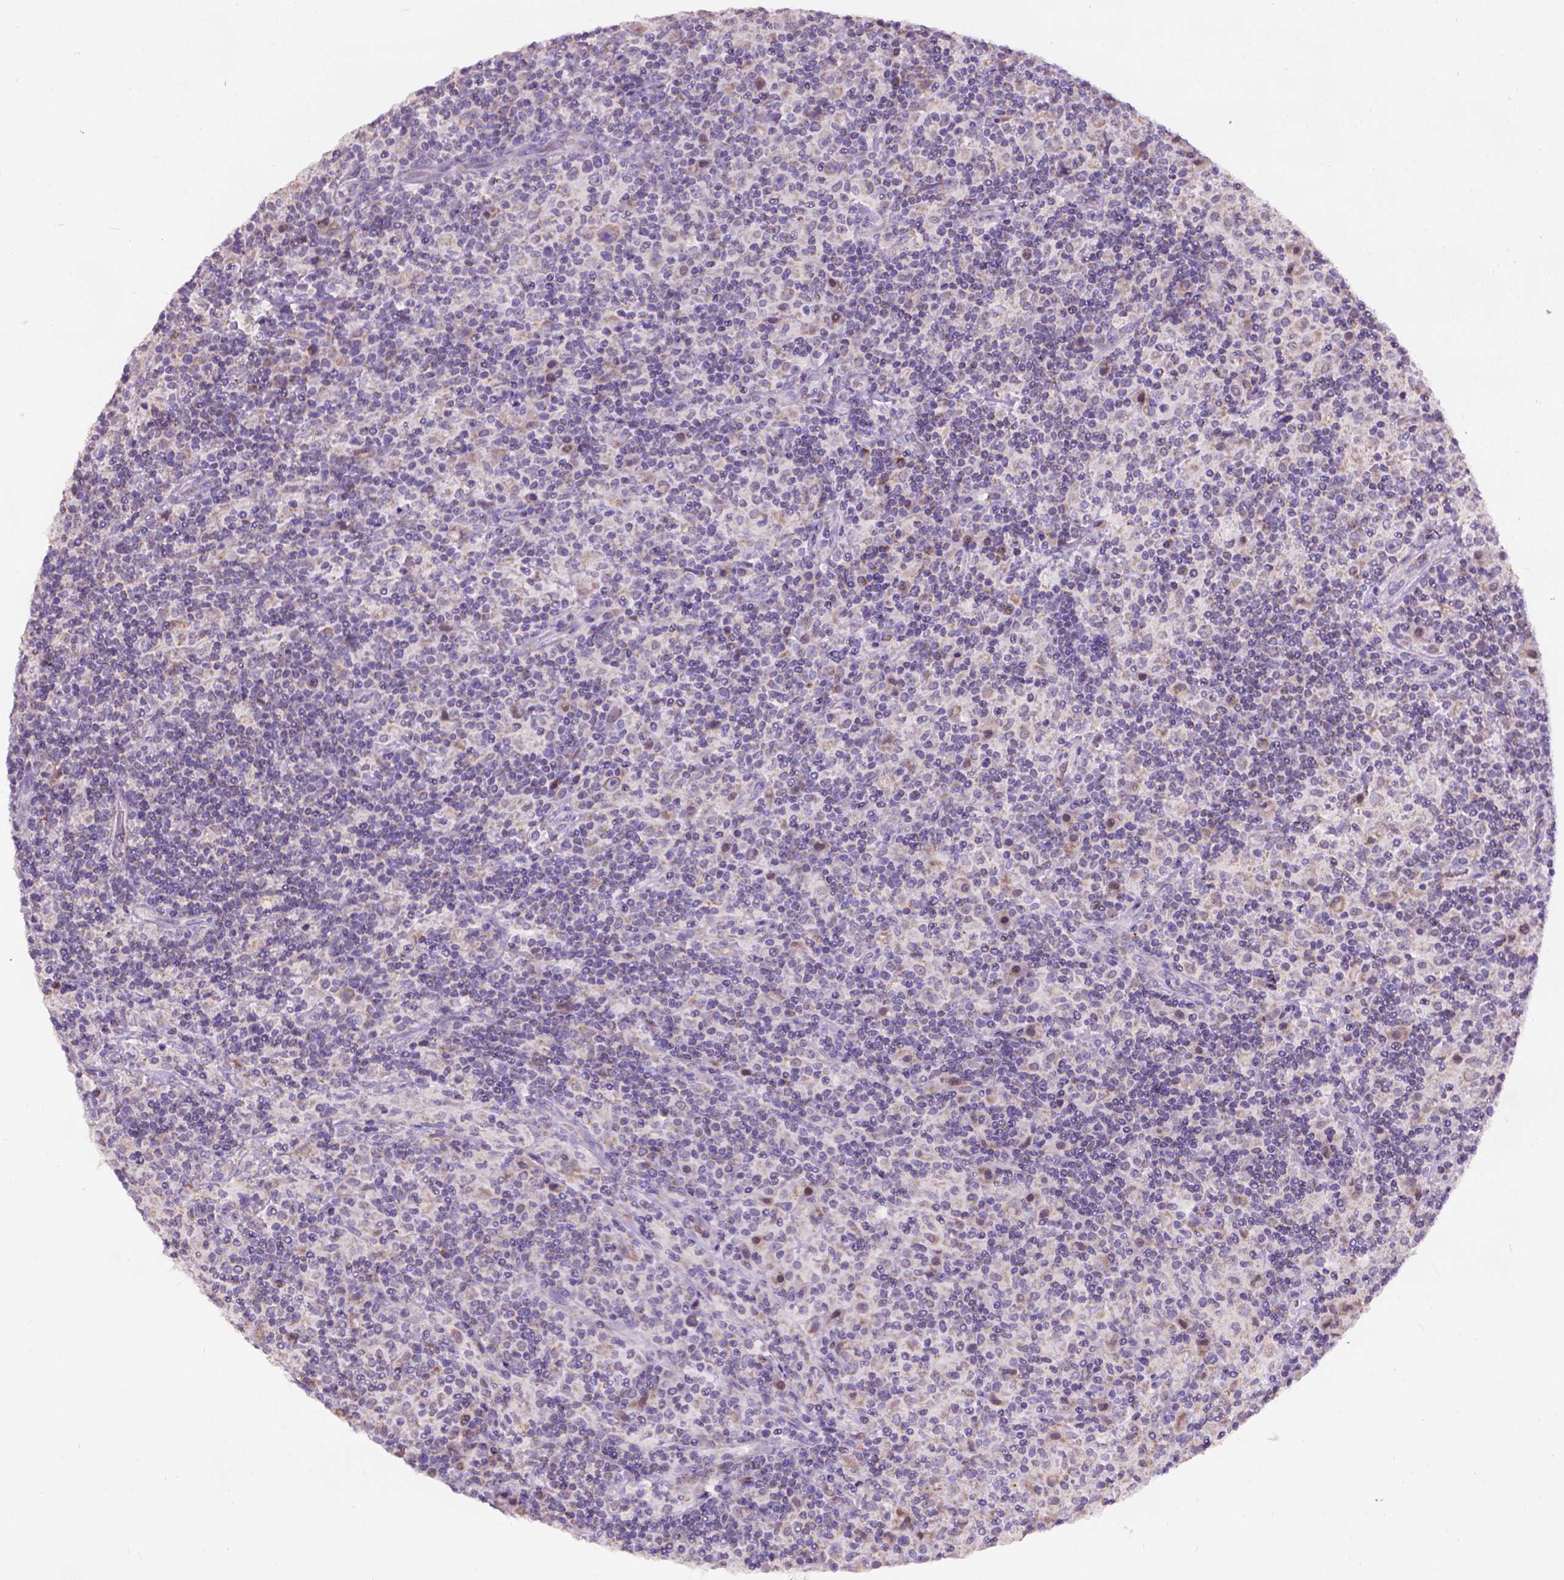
{"staining": {"intensity": "negative", "quantity": "none", "location": "none"}, "tissue": "lymphoma", "cell_type": "Tumor cells", "image_type": "cancer", "snomed": [{"axis": "morphology", "description": "Hodgkin's disease, NOS"}, {"axis": "topography", "description": "Lymph node"}], "caption": "Human Hodgkin's disease stained for a protein using immunohistochemistry demonstrates no staining in tumor cells.", "gene": "L2HGDH", "patient": {"sex": "male", "age": 70}}